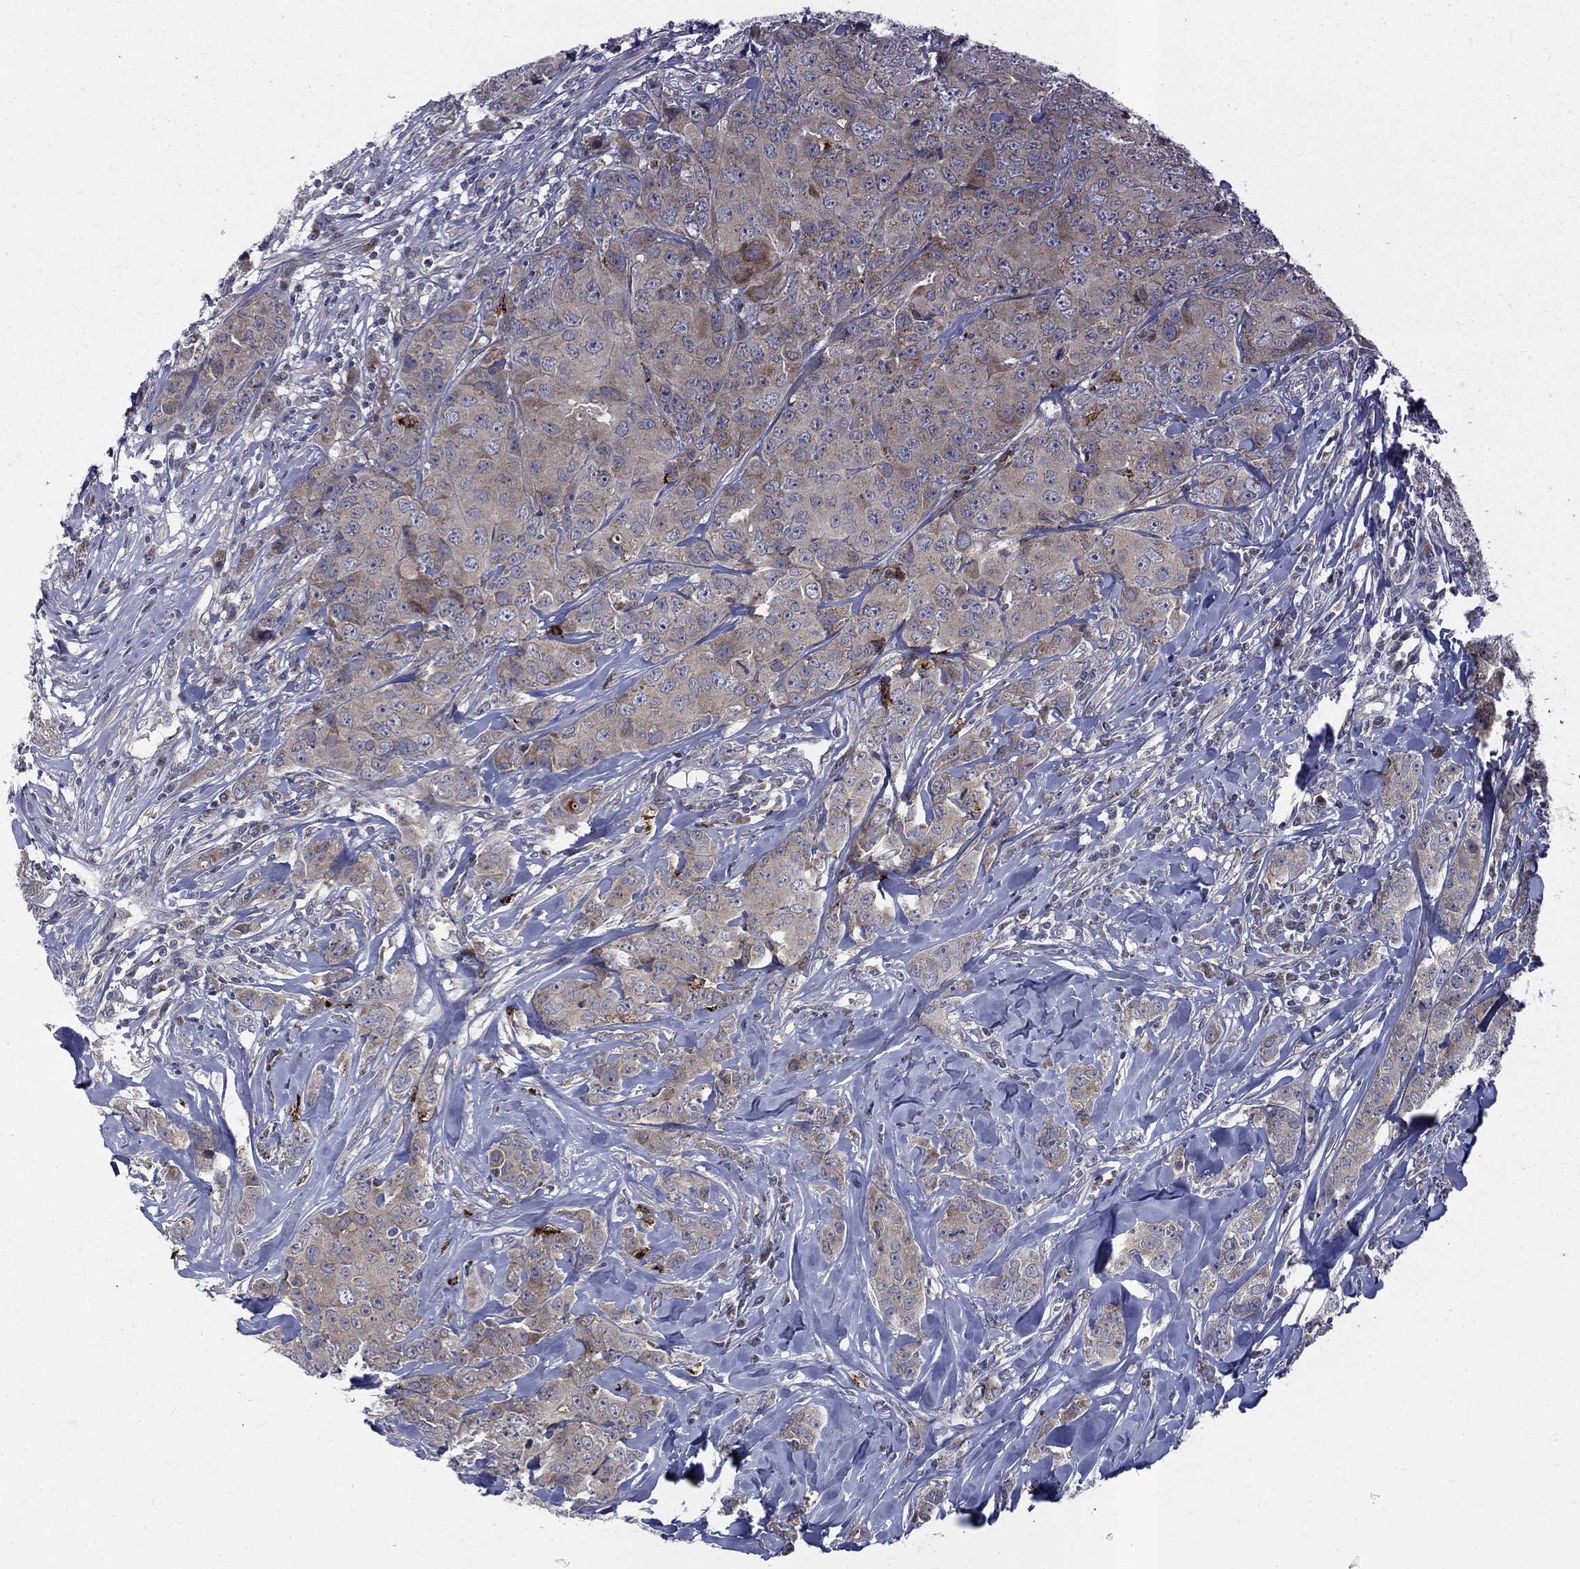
{"staining": {"intensity": "moderate", "quantity": "<25%", "location": "cytoplasmic/membranous"}, "tissue": "breast cancer", "cell_type": "Tumor cells", "image_type": "cancer", "snomed": [{"axis": "morphology", "description": "Duct carcinoma"}, {"axis": "topography", "description": "Breast"}], "caption": "Protein staining of breast cancer (infiltrating ductal carcinoma) tissue shows moderate cytoplasmic/membranous staining in about <25% of tumor cells.", "gene": "WDR19", "patient": {"sex": "female", "age": 43}}